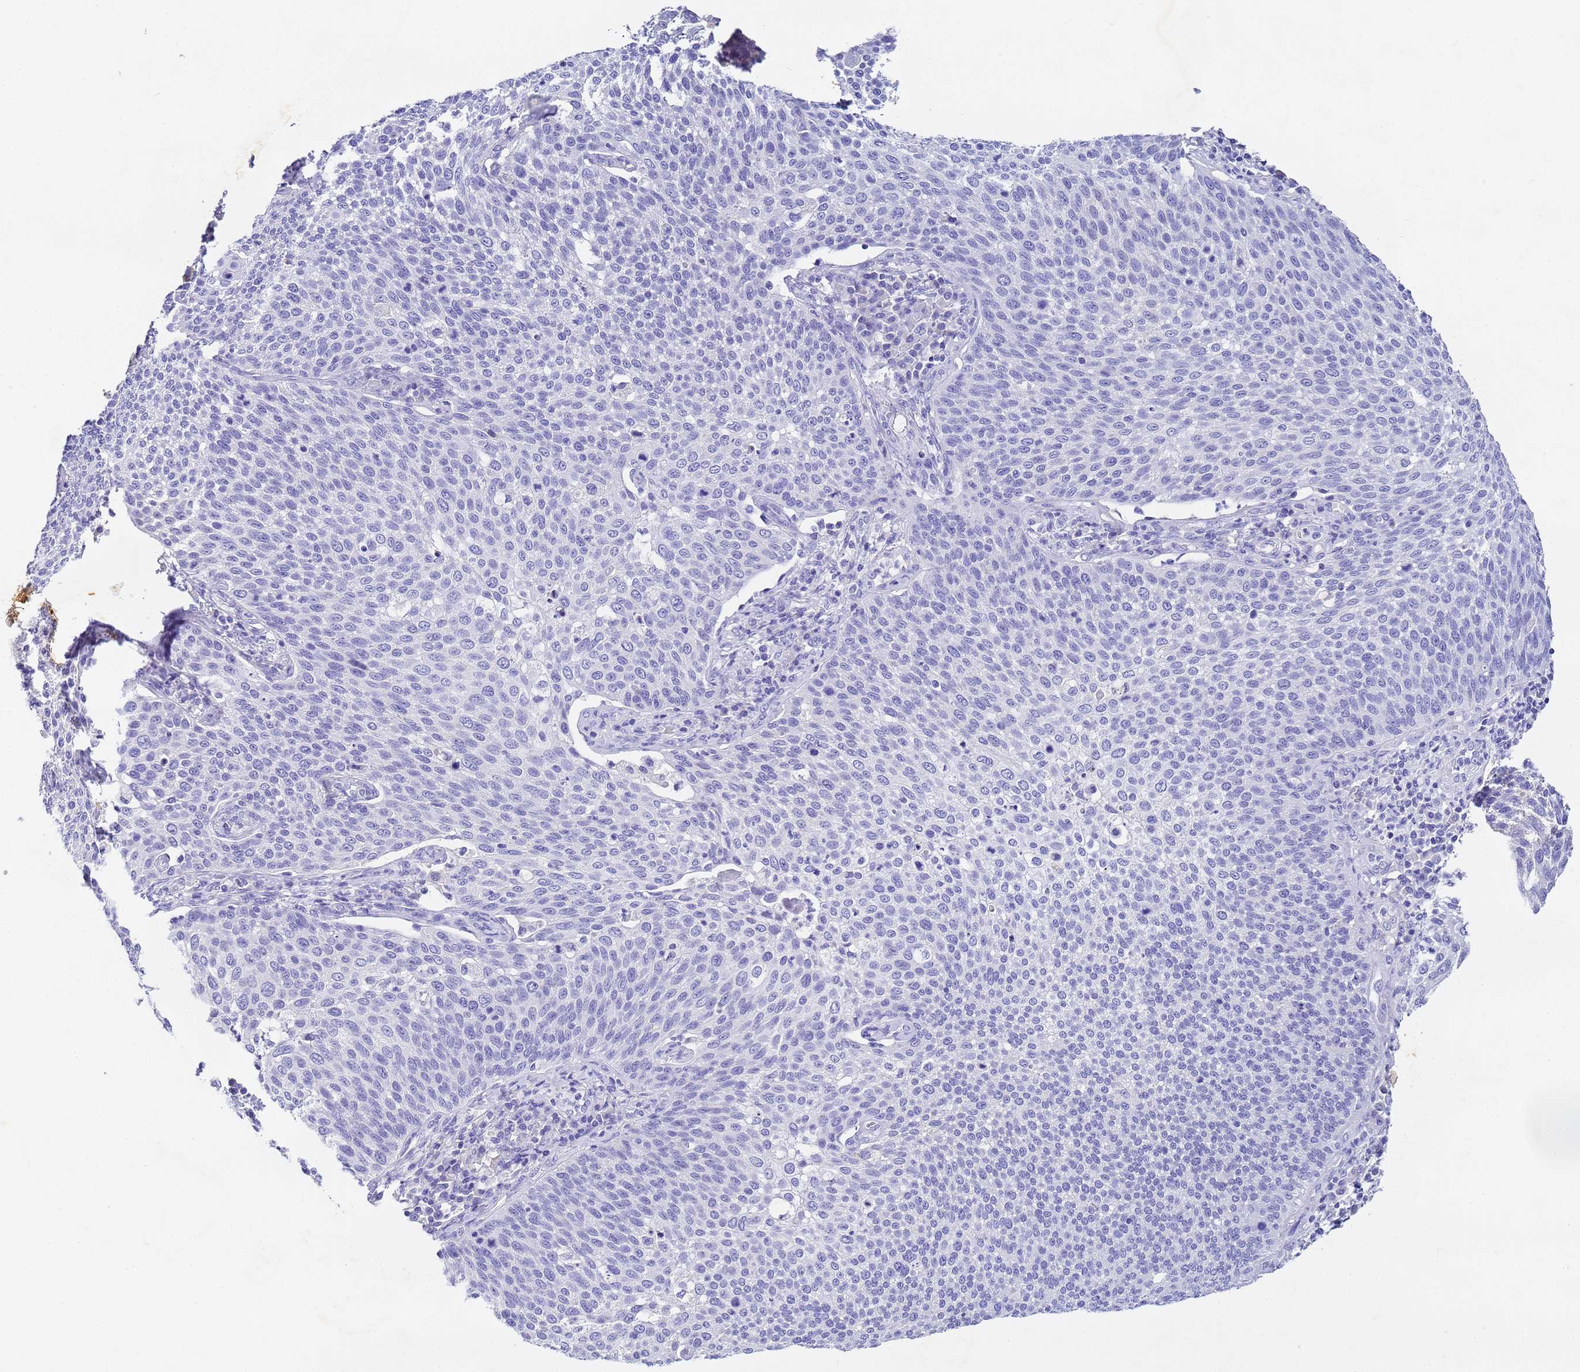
{"staining": {"intensity": "negative", "quantity": "none", "location": "none"}, "tissue": "cervical cancer", "cell_type": "Tumor cells", "image_type": "cancer", "snomed": [{"axis": "morphology", "description": "Squamous cell carcinoma, NOS"}, {"axis": "topography", "description": "Cervix"}], "caption": "A high-resolution micrograph shows immunohistochemistry (IHC) staining of cervical cancer (squamous cell carcinoma), which reveals no significant positivity in tumor cells.", "gene": "CFHR2", "patient": {"sex": "female", "age": 34}}